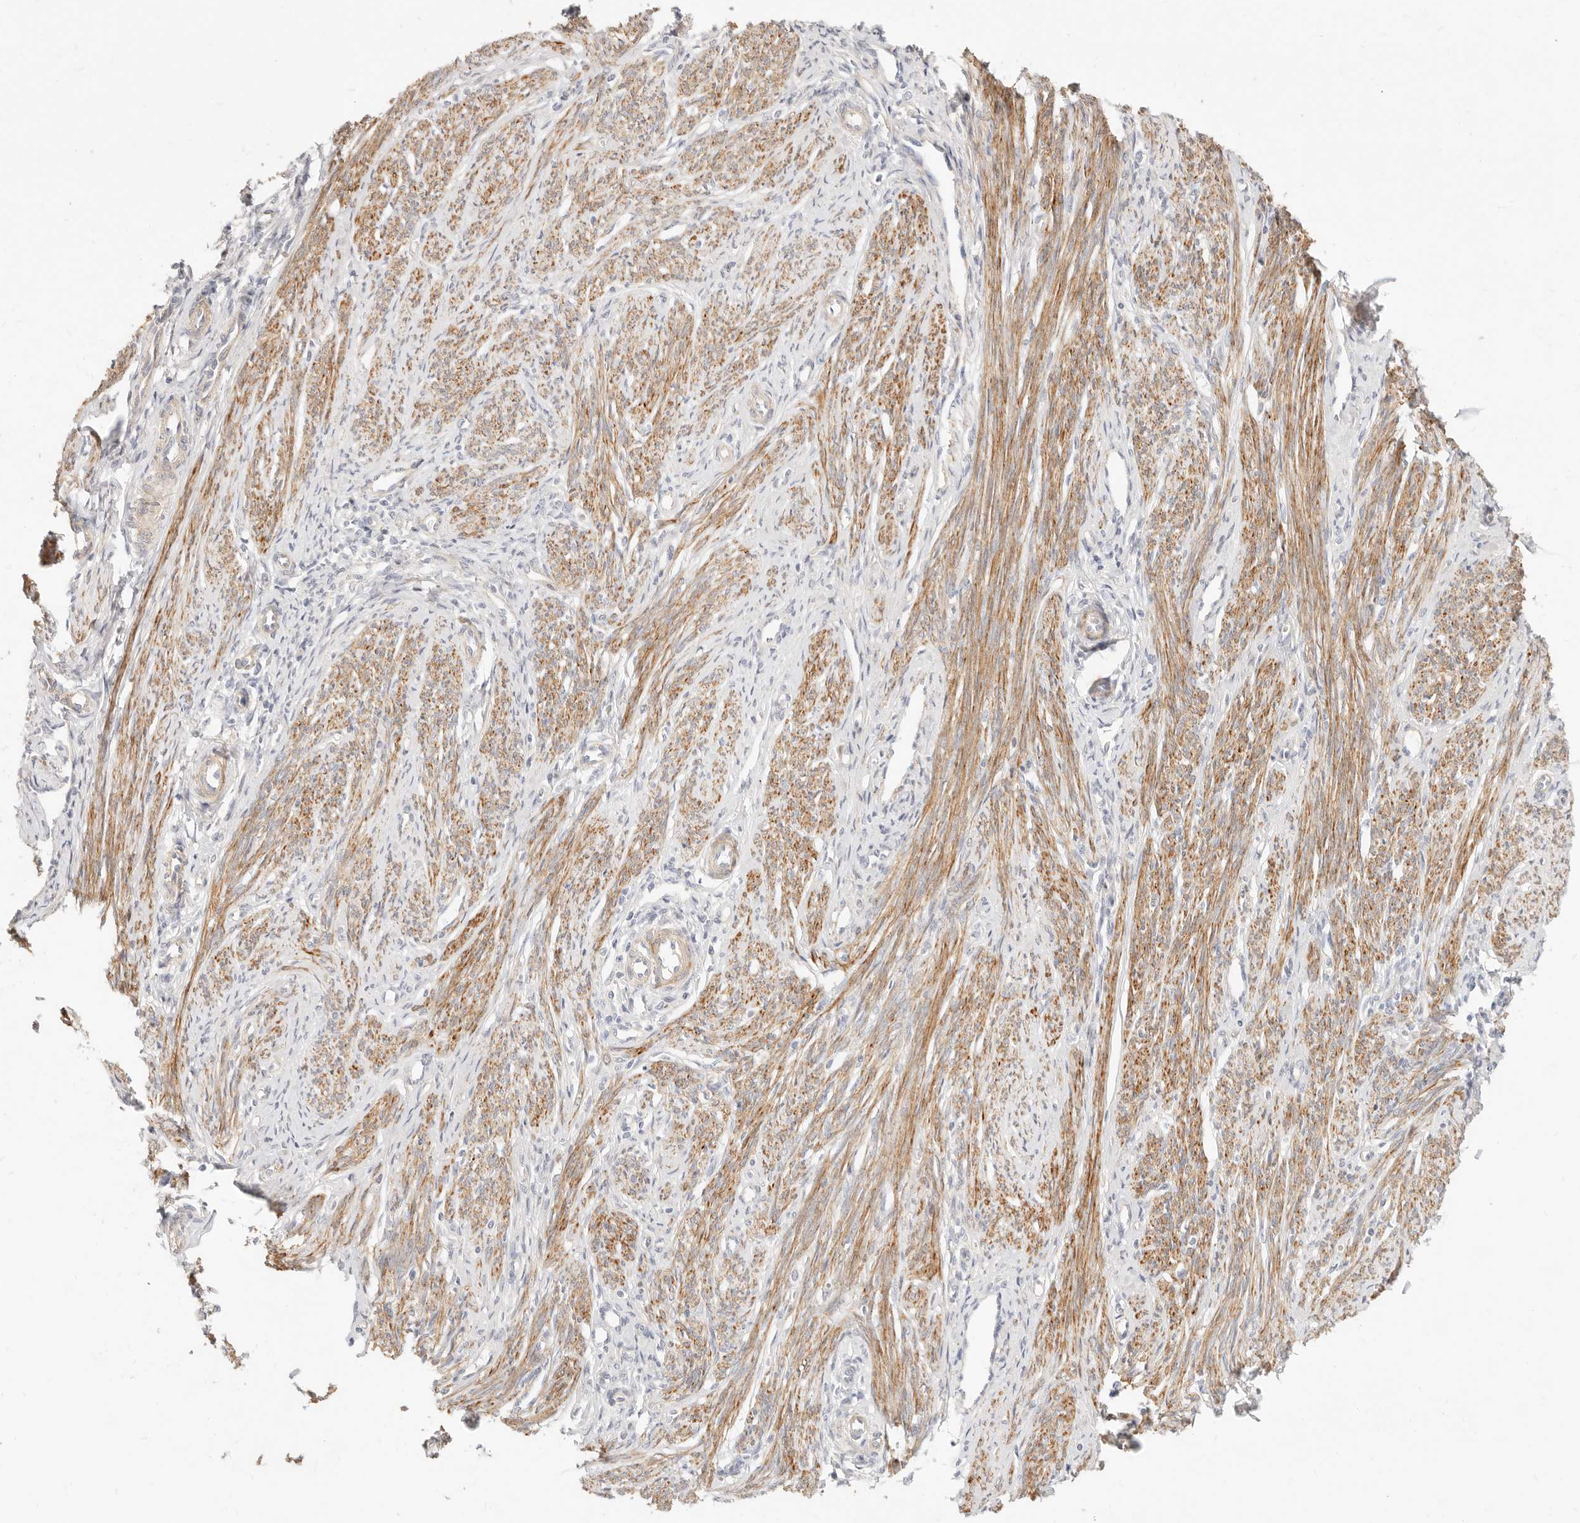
{"staining": {"intensity": "negative", "quantity": "none", "location": "none"}, "tissue": "endometrium", "cell_type": "Cells in endometrial stroma", "image_type": "normal", "snomed": [{"axis": "morphology", "description": "Normal tissue, NOS"}, {"axis": "topography", "description": "Endometrium"}], "caption": "Immunohistochemical staining of unremarkable human endometrium displays no significant positivity in cells in endometrial stroma.", "gene": "UBXN10", "patient": {"sex": "female", "age": 56}}